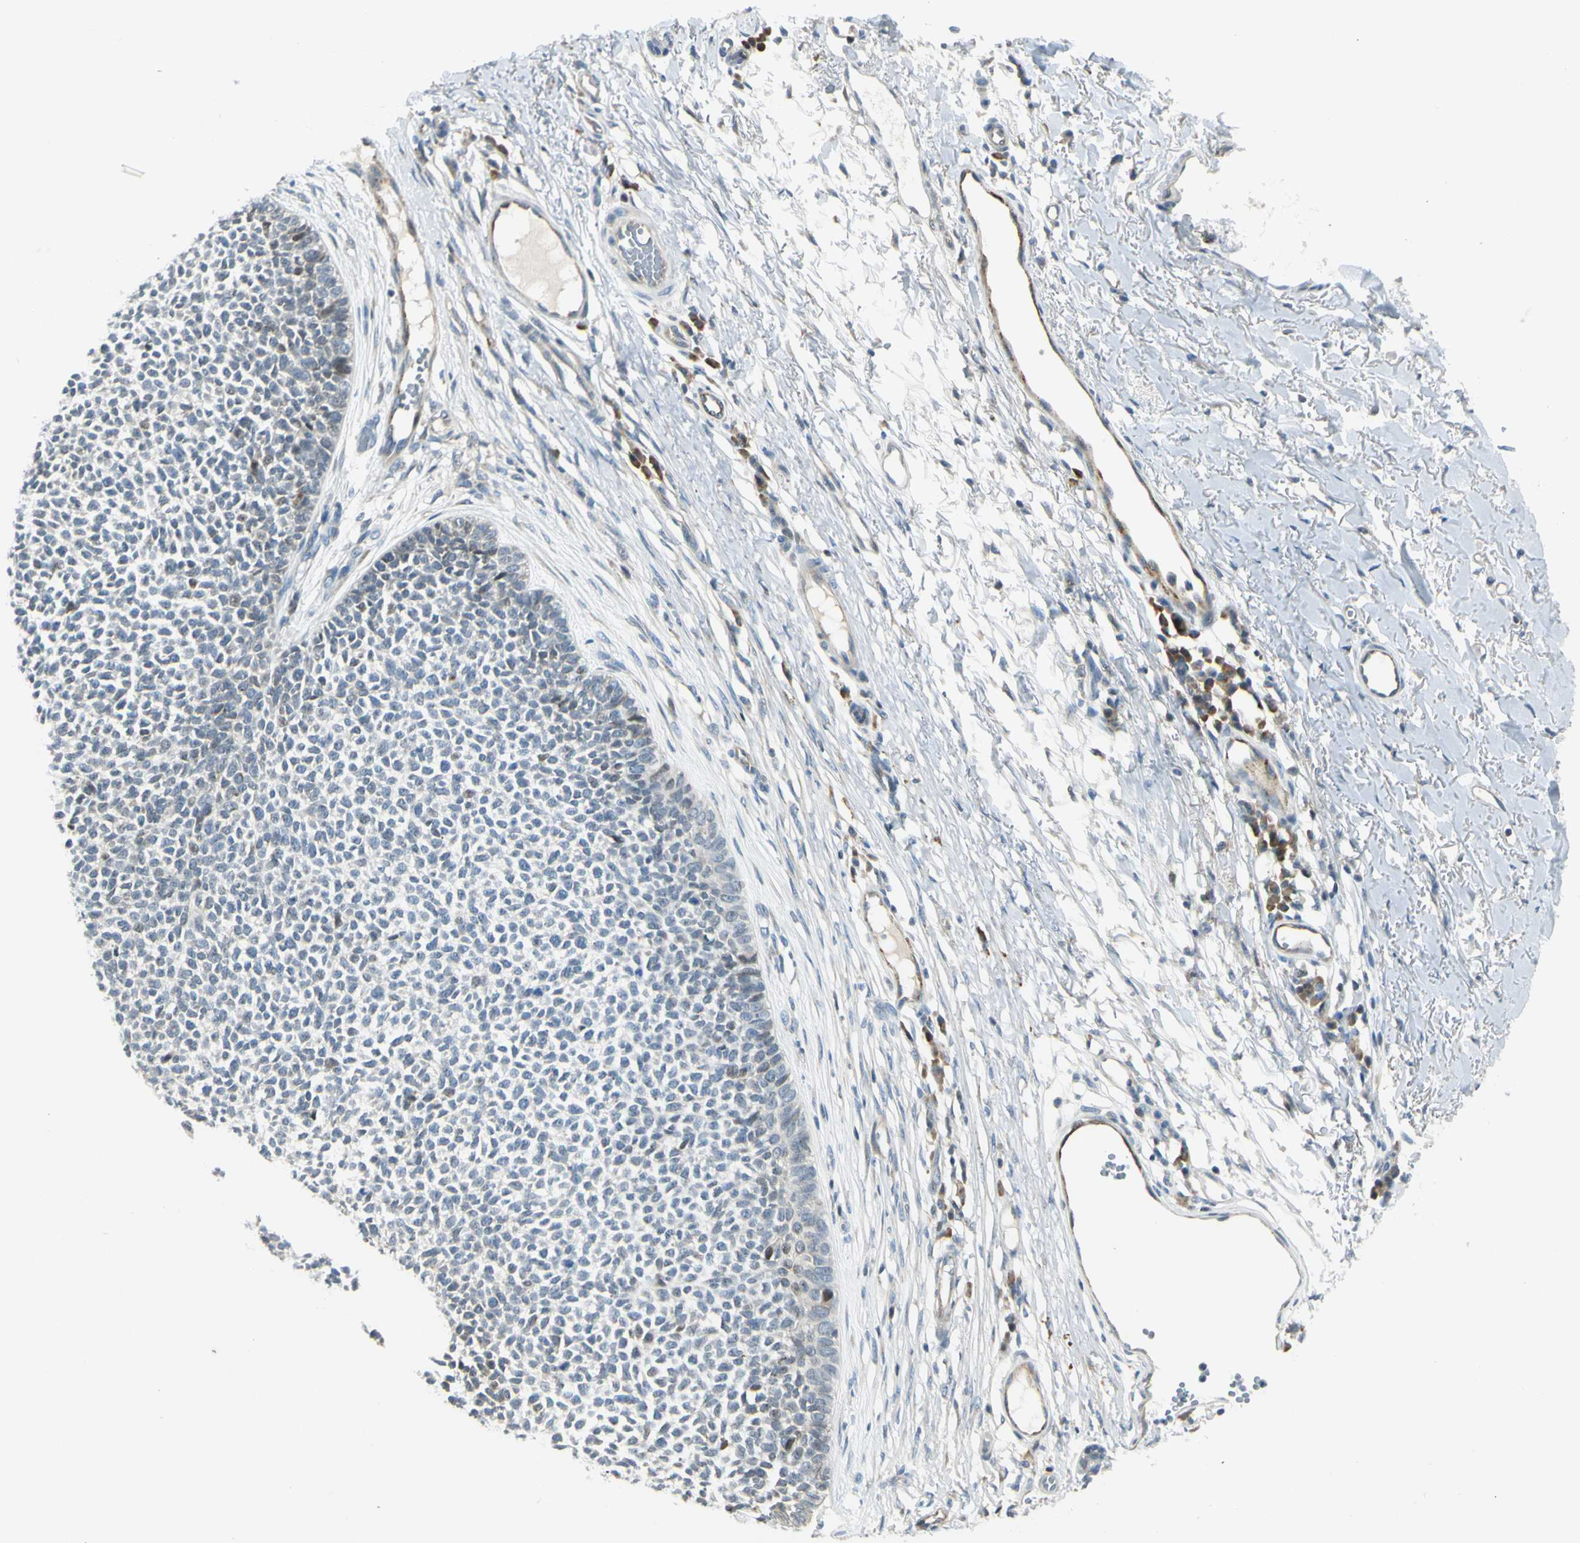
{"staining": {"intensity": "weak", "quantity": "<25%", "location": "nuclear"}, "tissue": "skin cancer", "cell_type": "Tumor cells", "image_type": "cancer", "snomed": [{"axis": "morphology", "description": "Basal cell carcinoma"}, {"axis": "topography", "description": "Skin"}], "caption": "The photomicrograph shows no staining of tumor cells in skin cancer.", "gene": "NPDC1", "patient": {"sex": "female", "age": 84}}